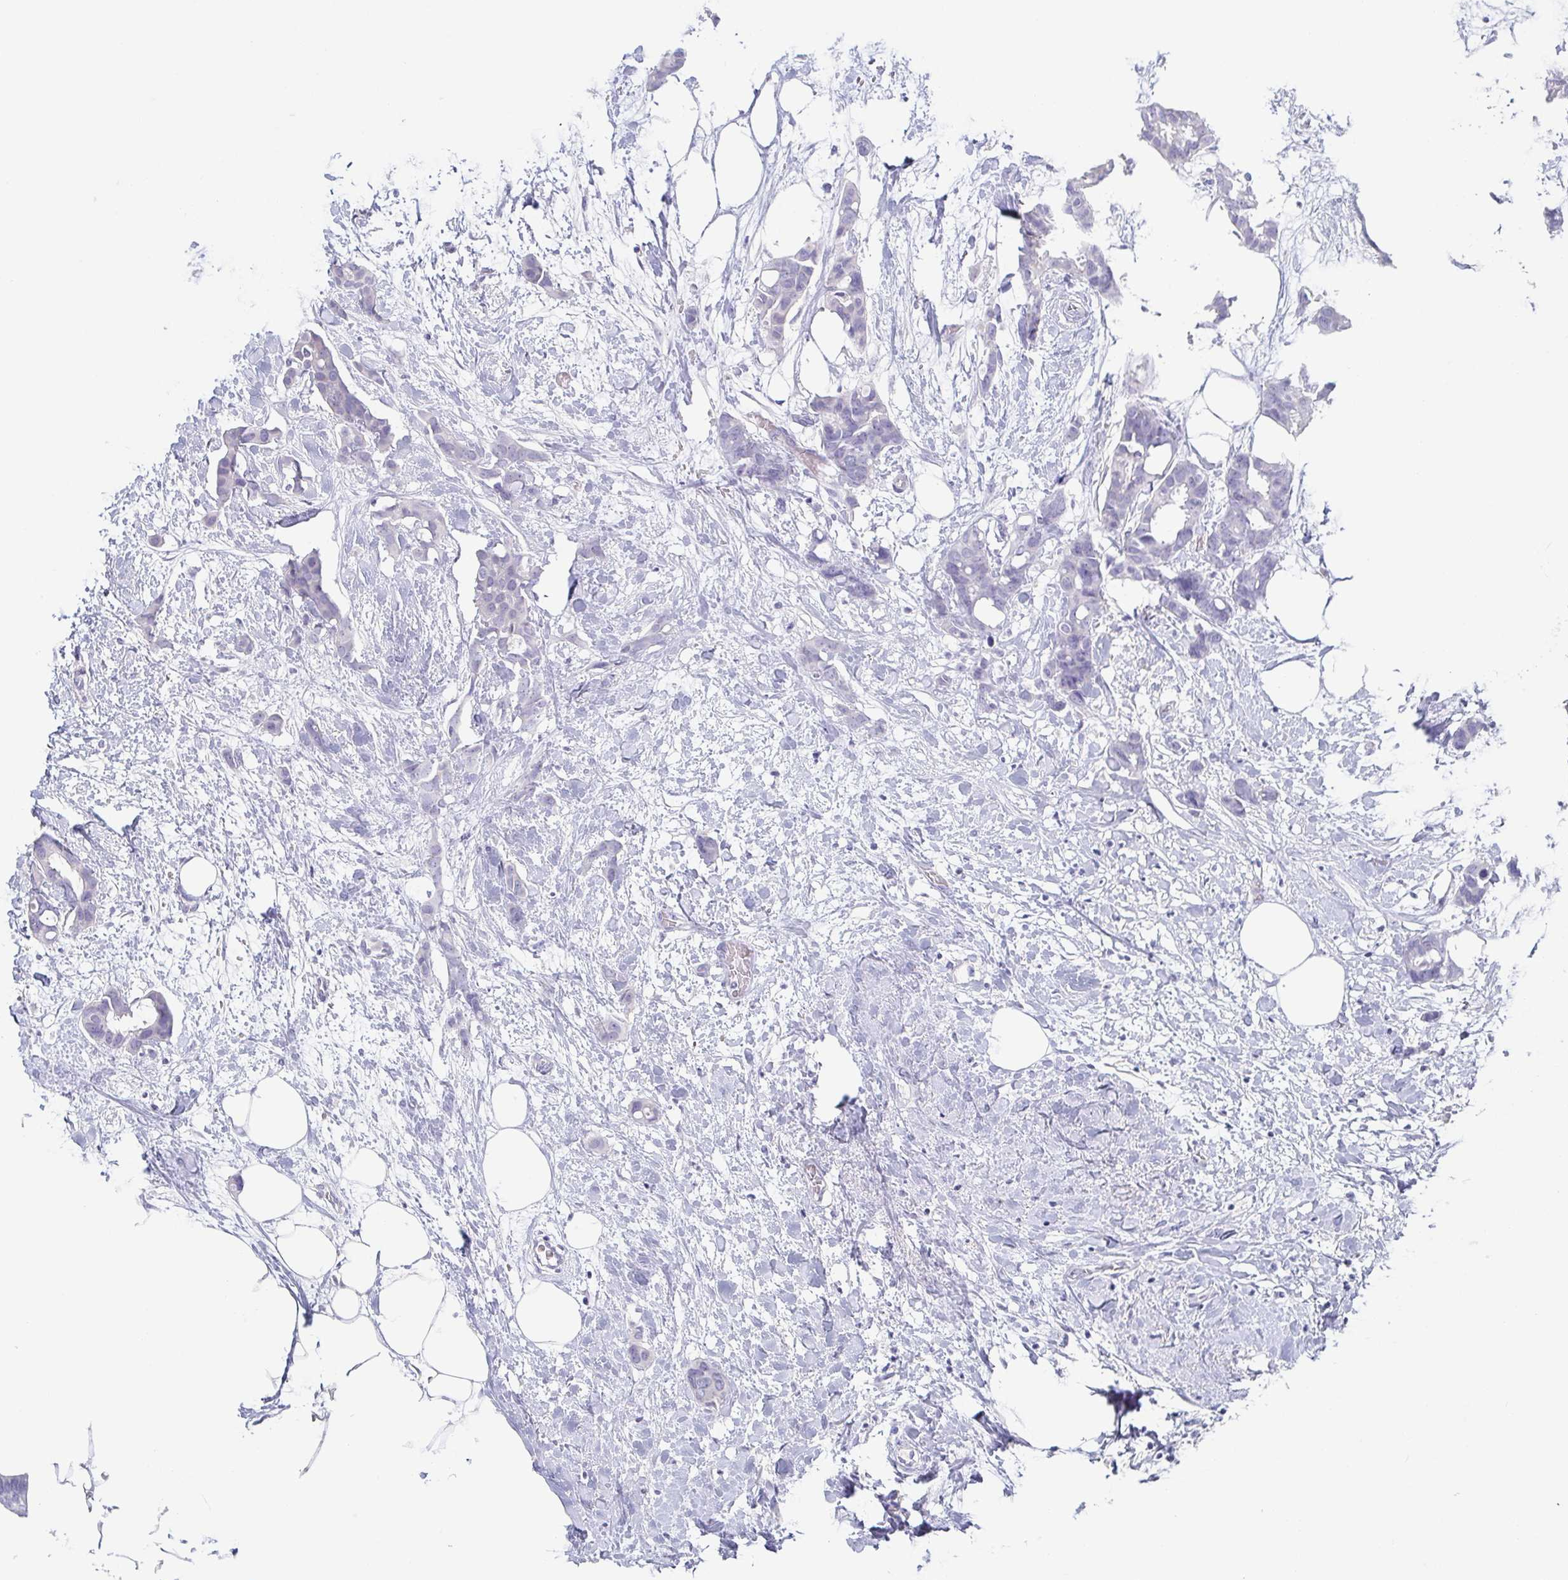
{"staining": {"intensity": "negative", "quantity": "none", "location": "none"}, "tissue": "breast cancer", "cell_type": "Tumor cells", "image_type": "cancer", "snomed": [{"axis": "morphology", "description": "Duct carcinoma"}, {"axis": "topography", "description": "Breast"}], "caption": "Immunohistochemical staining of breast cancer demonstrates no significant staining in tumor cells.", "gene": "PRR27", "patient": {"sex": "female", "age": 62}}